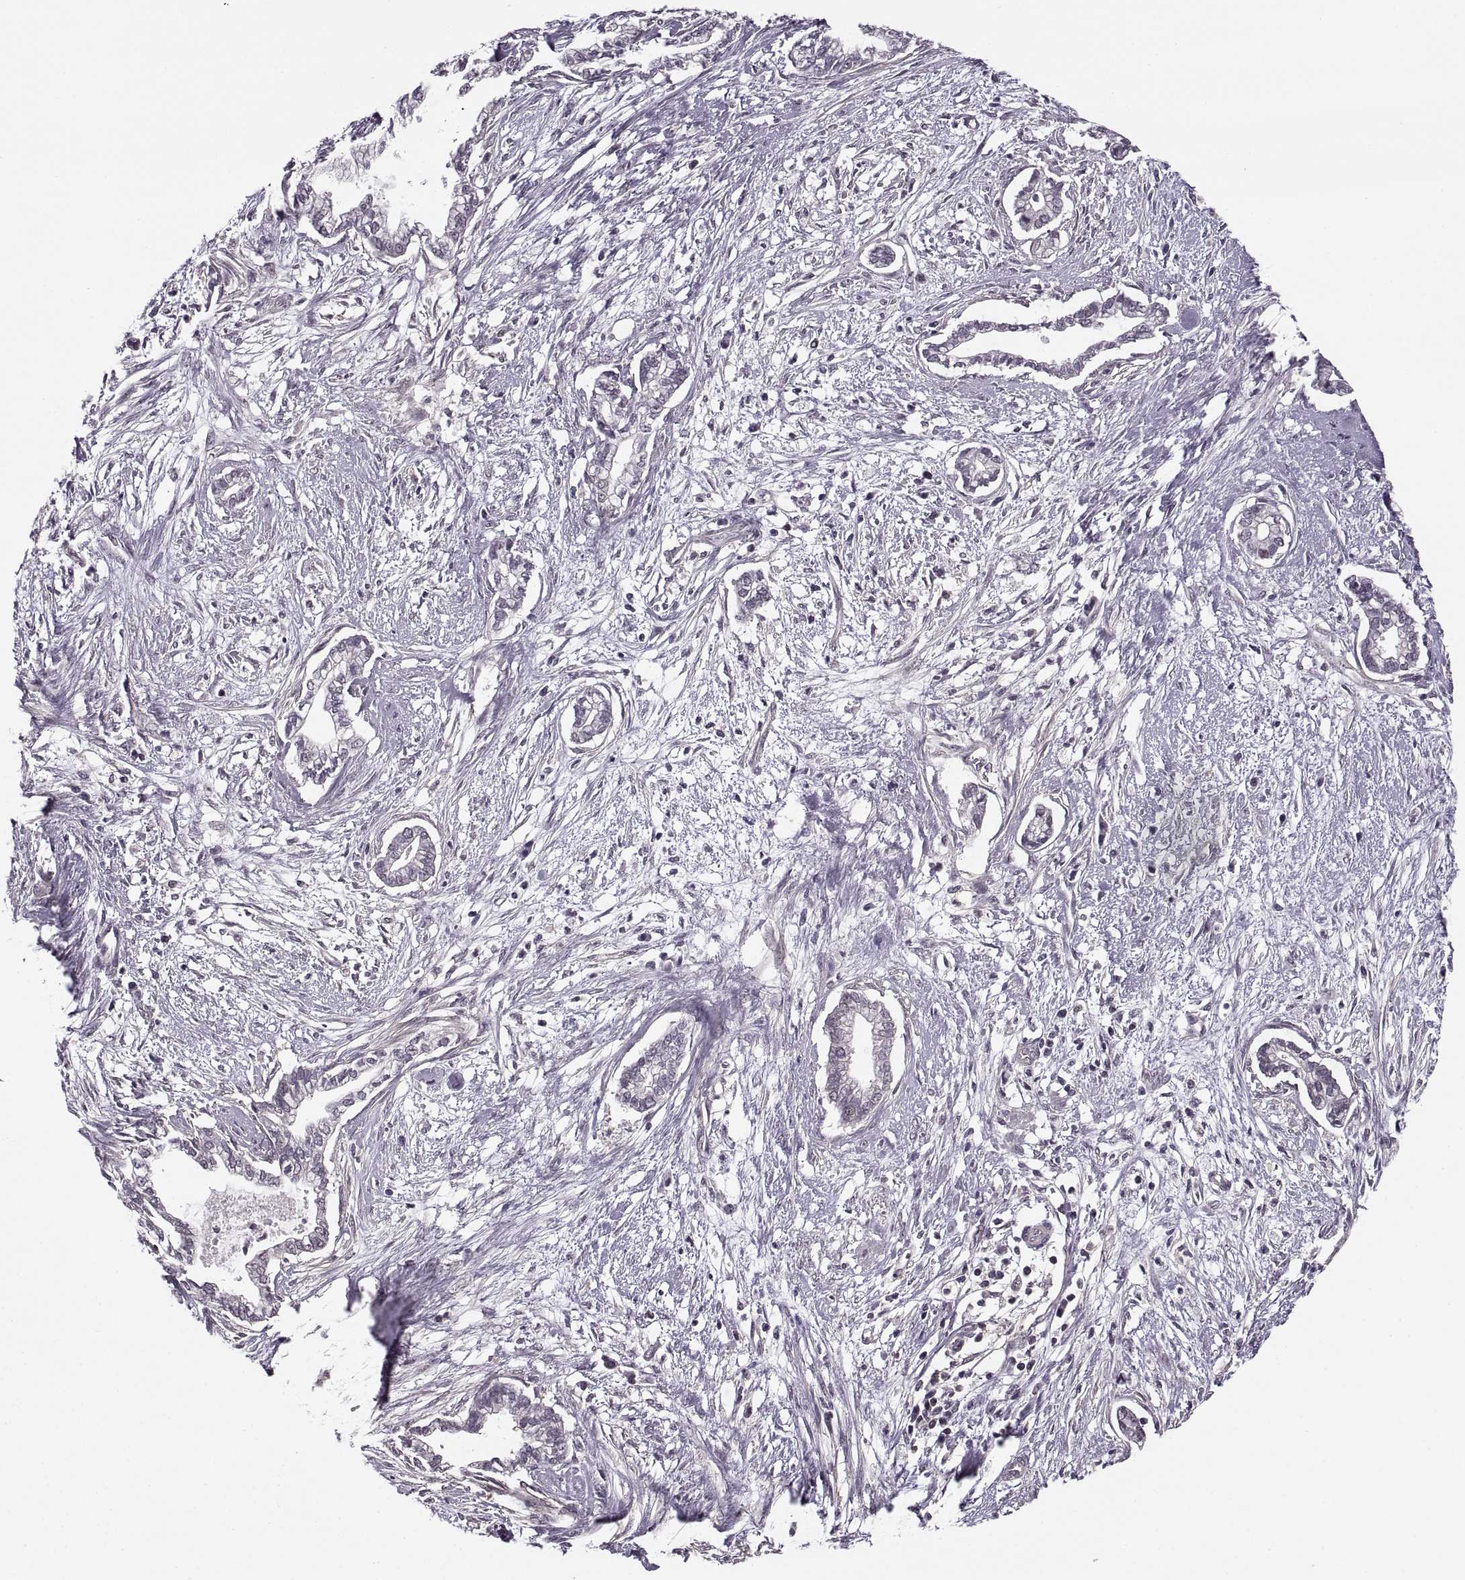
{"staining": {"intensity": "negative", "quantity": "none", "location": "none"}, "tissue": "cervical cancer", "cell_type": "Tumor cells", "image_type": "cancer", "snomed": [{"axis": "morphology", "description": "Adenocarcinoma, NOS"}, {"axis": "topography", "description": "Cervix"}], "caption": "An immunohistochemistry histopathology image of cervical adenocarcinoma is shown. There is no staining in tumor cells of cervical adenocarcinoma. The staining is performed using DAB brown chromogen with nuclei counter-stained in using hematoxylin.", "gene": "LUZP2", "patient": {"sex": "female", "age": 62}}